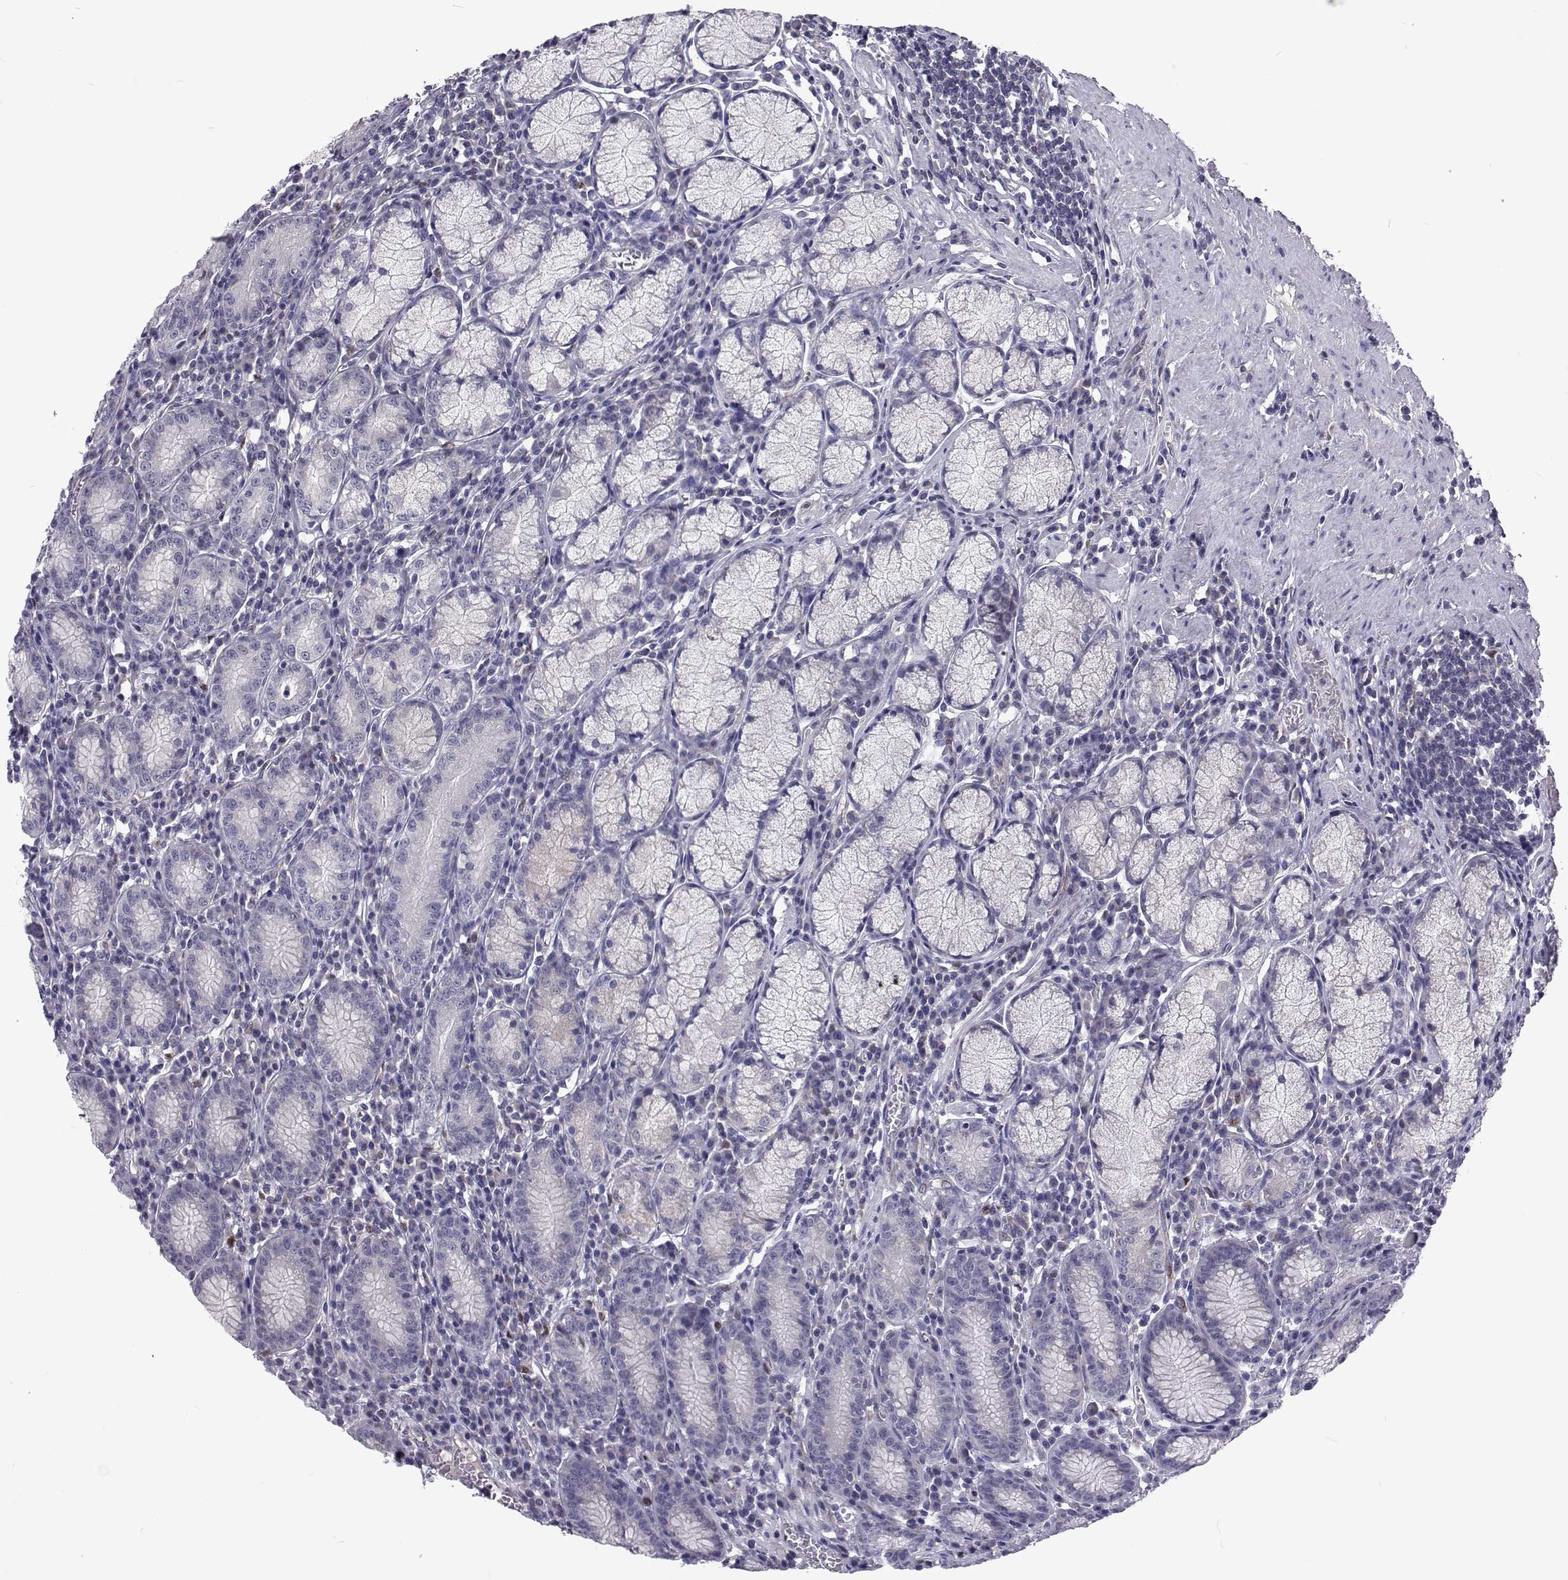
{"staining": {"intensity": "weak", "quantity": "<25%", "location": "cytoplasmic/membranous"}, "tissue": "stomach", "cell_type": "Glandular cells", "image_type": "normal", "snomed": [{"axis": "morphology", "description": "Normal tissue, NOS"}, {"axis": "topography", "description": "Stomach"}], "caption": "Image shows no protein positivity in glandular cells of unremarkable stomach.", "gene": "TCF15", "patient": {"sex": "male", "age": 55}}